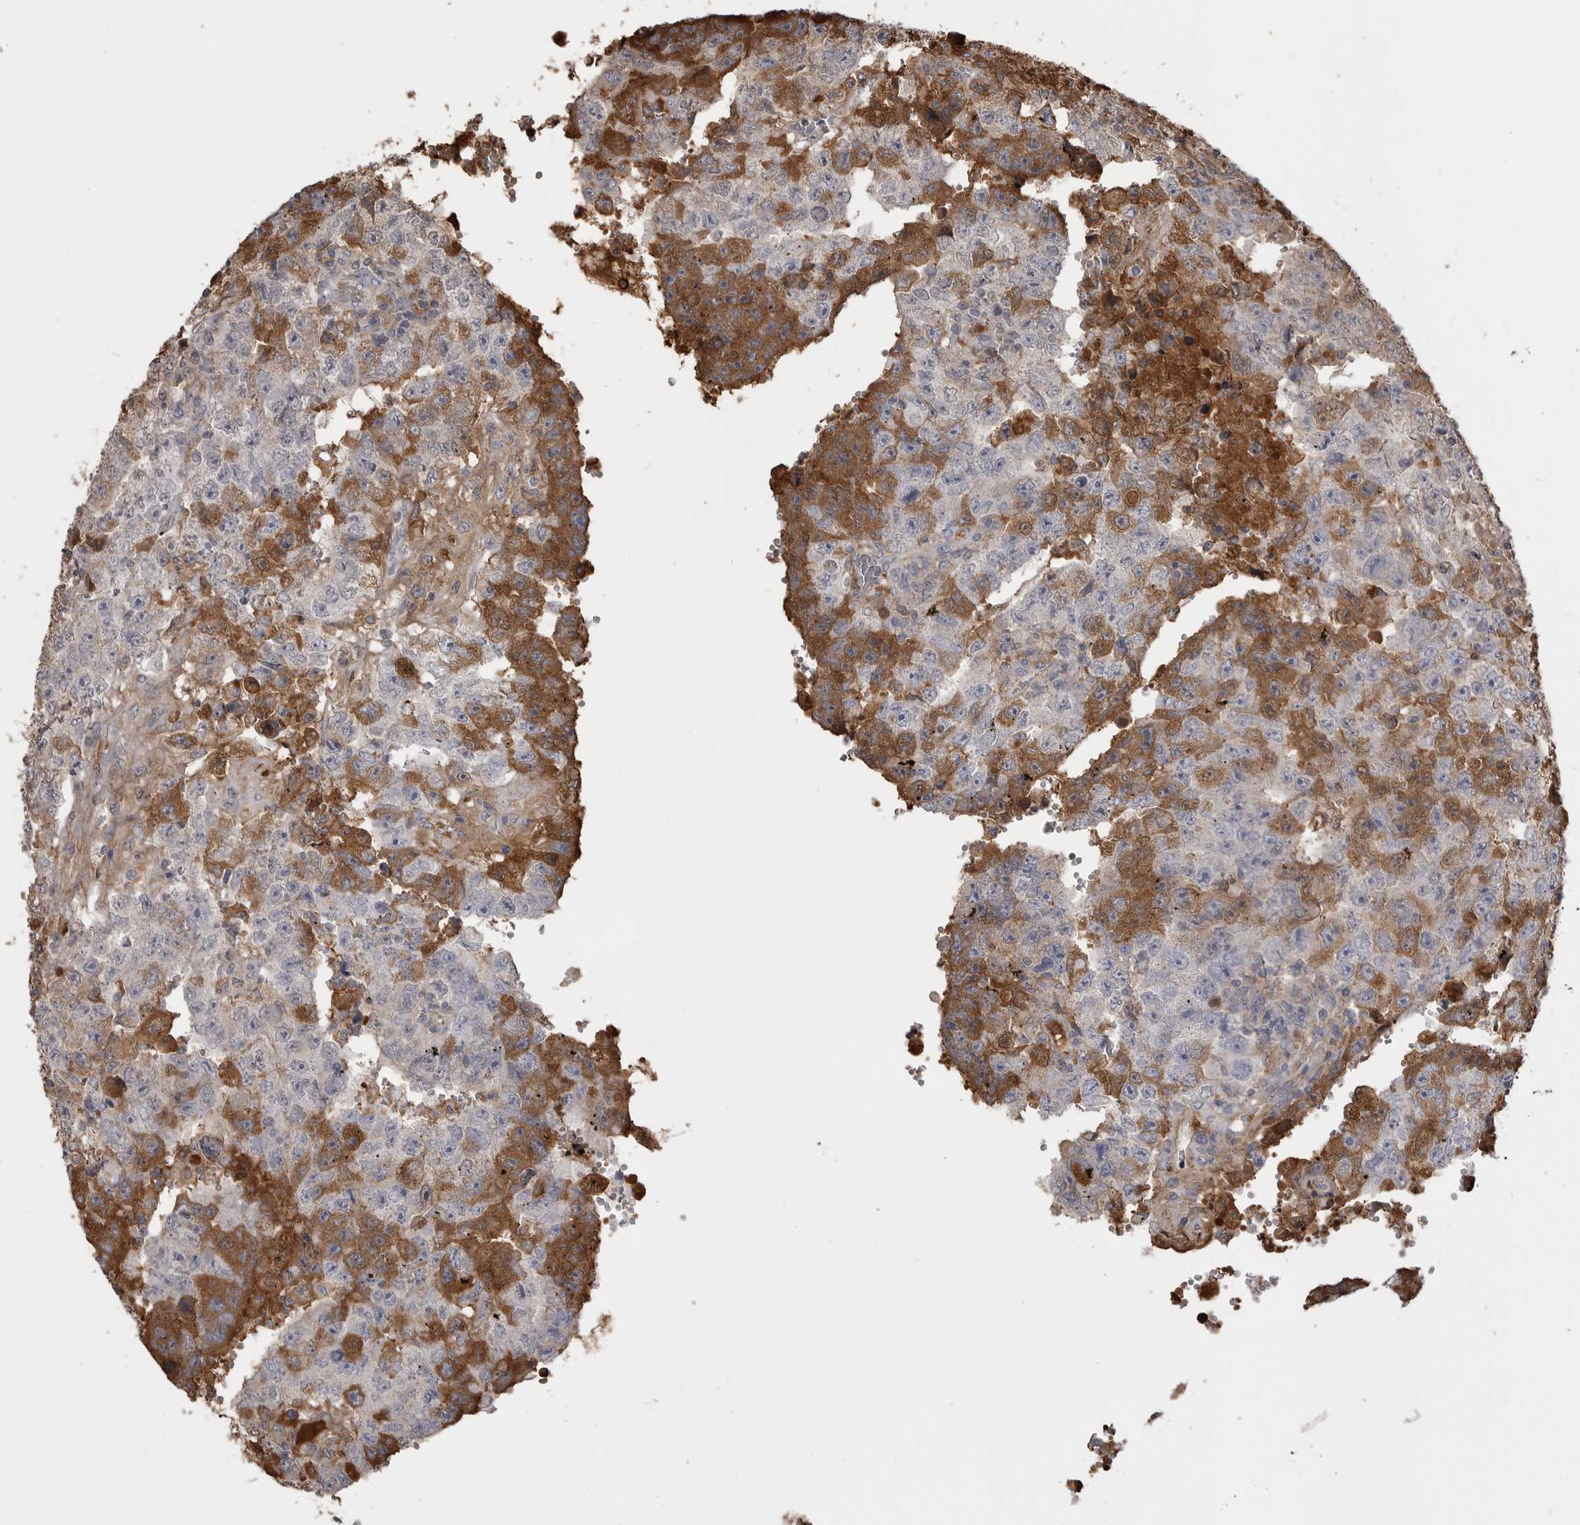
{"staining": {"intensity": "moderate", "quantity": "25%-75%", "location": "cytoplasmic/membranous"}, "tissue": "testis cancer", "cell_type": "Tumor cells", "image_type": "cancer", "snomed": [{"axis": "morphology", "description": "Carcinoma, Embryonal, NOS"}, {"axis": "topography", "description": "Testis"}], "caption": "Testis embryonal carcinoma stained with IHC demonstrates moderate cytoplasmic/membranous staining in about 25%-75% of tumor cells.", "gene": "AHSG", "patient": {"sex": "male", "age": 26}}